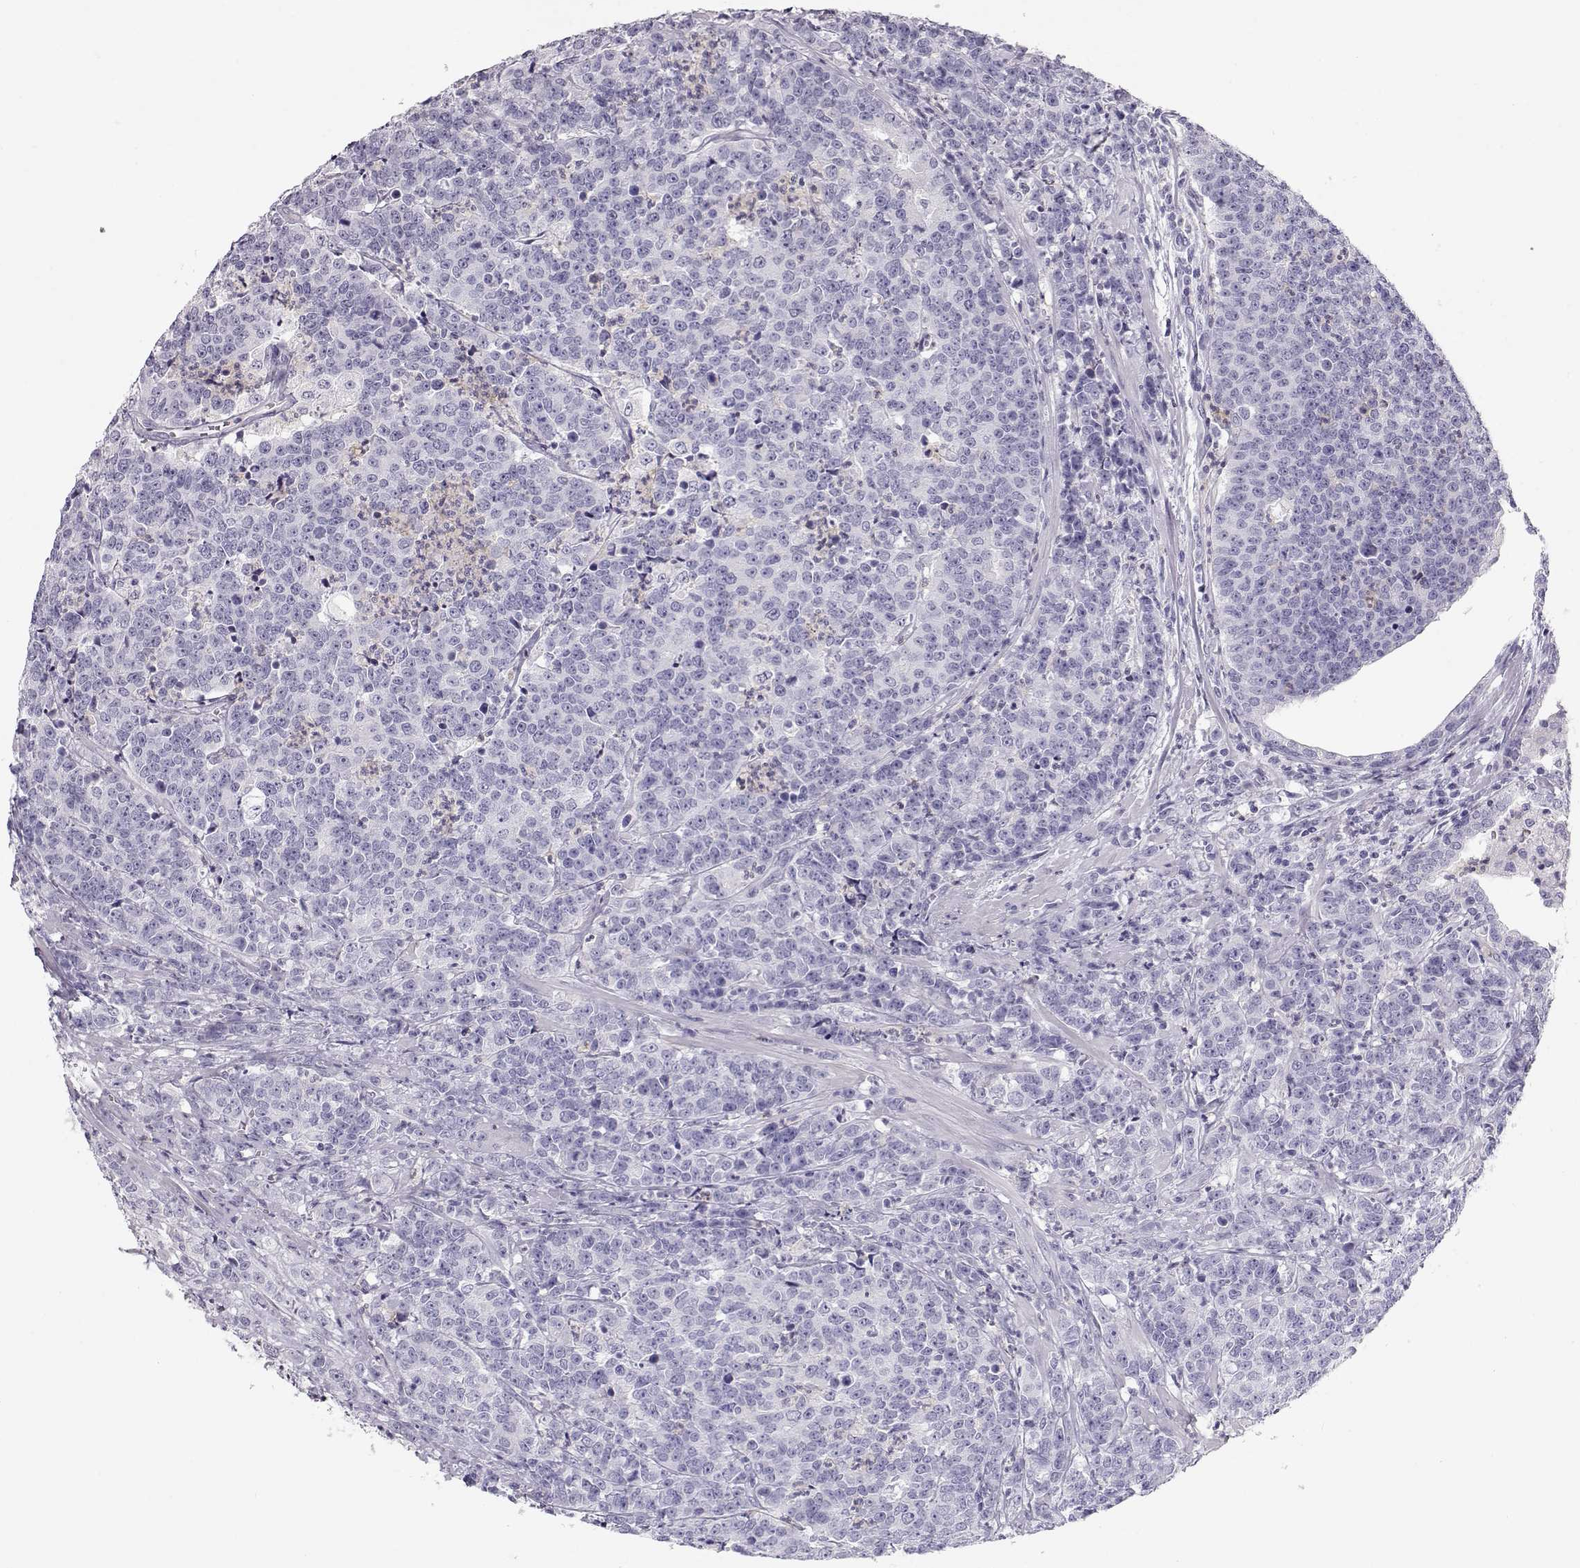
{"staining": {"intensity": "negative", "quantity": "none", "location": "none"}, "tissue": "prostate cancer", "cell_type": "Tumor cells", "image_type": "cancer", "snomed": [{"axis": "morphology", "description": "Adenocarcinoma, NOS"}, {"axis": "topography", "description": "Prostate"}], "caption": "Protein analysis of prostate cancer shows no significant positivity in tumor cells.", "gene": "MIP", "patient": {"sex": "male", "age": 67}}